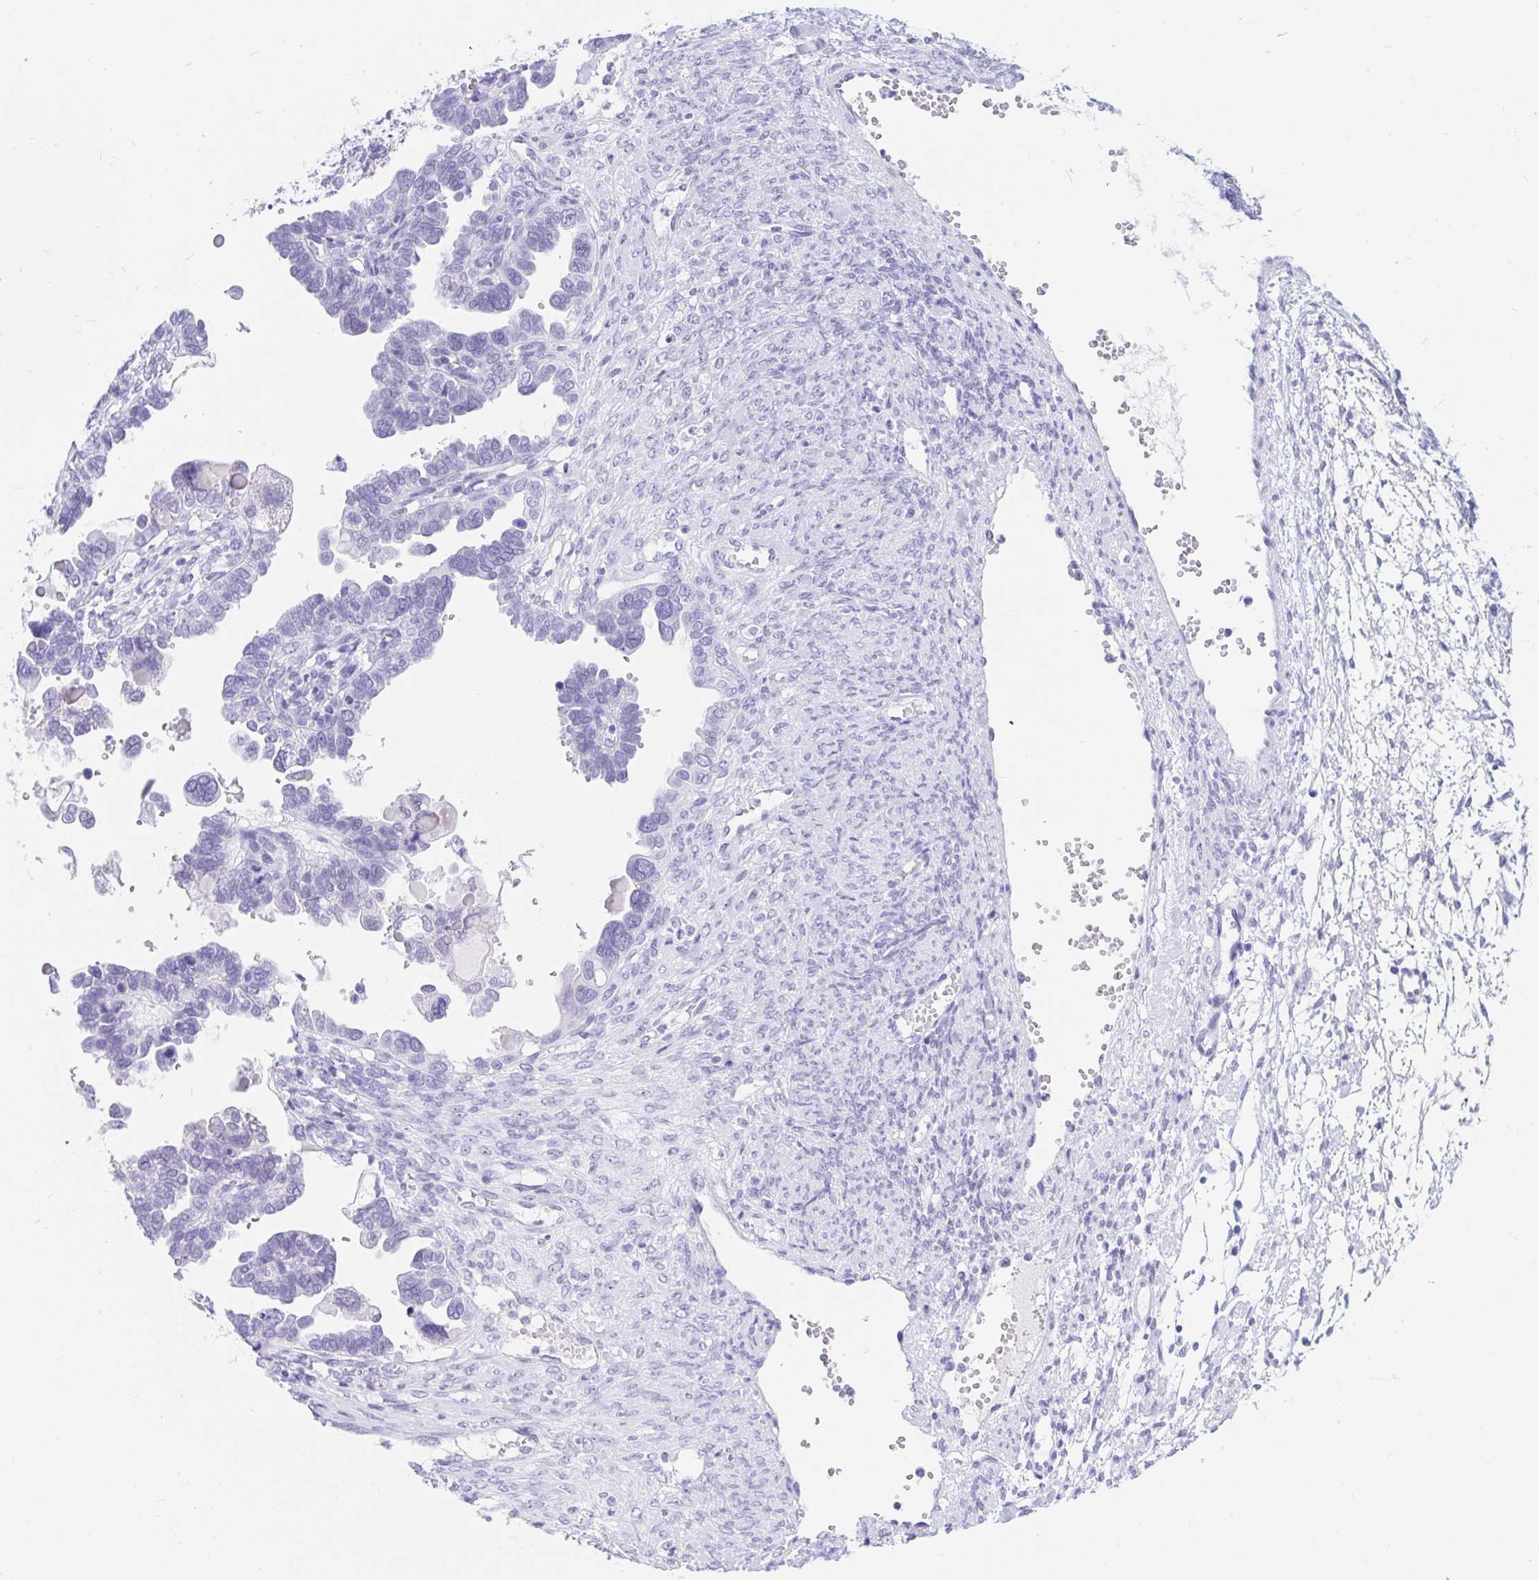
{"staining": {"intensity": "negative", "quantity": "none", "location": "none"}, "tissue": "ovarian cancer", "cell_type": "Tumor cells", "image_type": "cancer", "snomed": [{"axis": "morphology", "description": "Cystadenocarcinoma, serous, NOS"}, {"axis": "topography", "description": "Ovary"}], "caption": "Tumor cells are negative for brown protein staining in ovarian serous cystadenocarcinoma. Nuclei are stained in blue.", "gene": "OR6T1", "patient": {"sex": "female", "age": 51}}